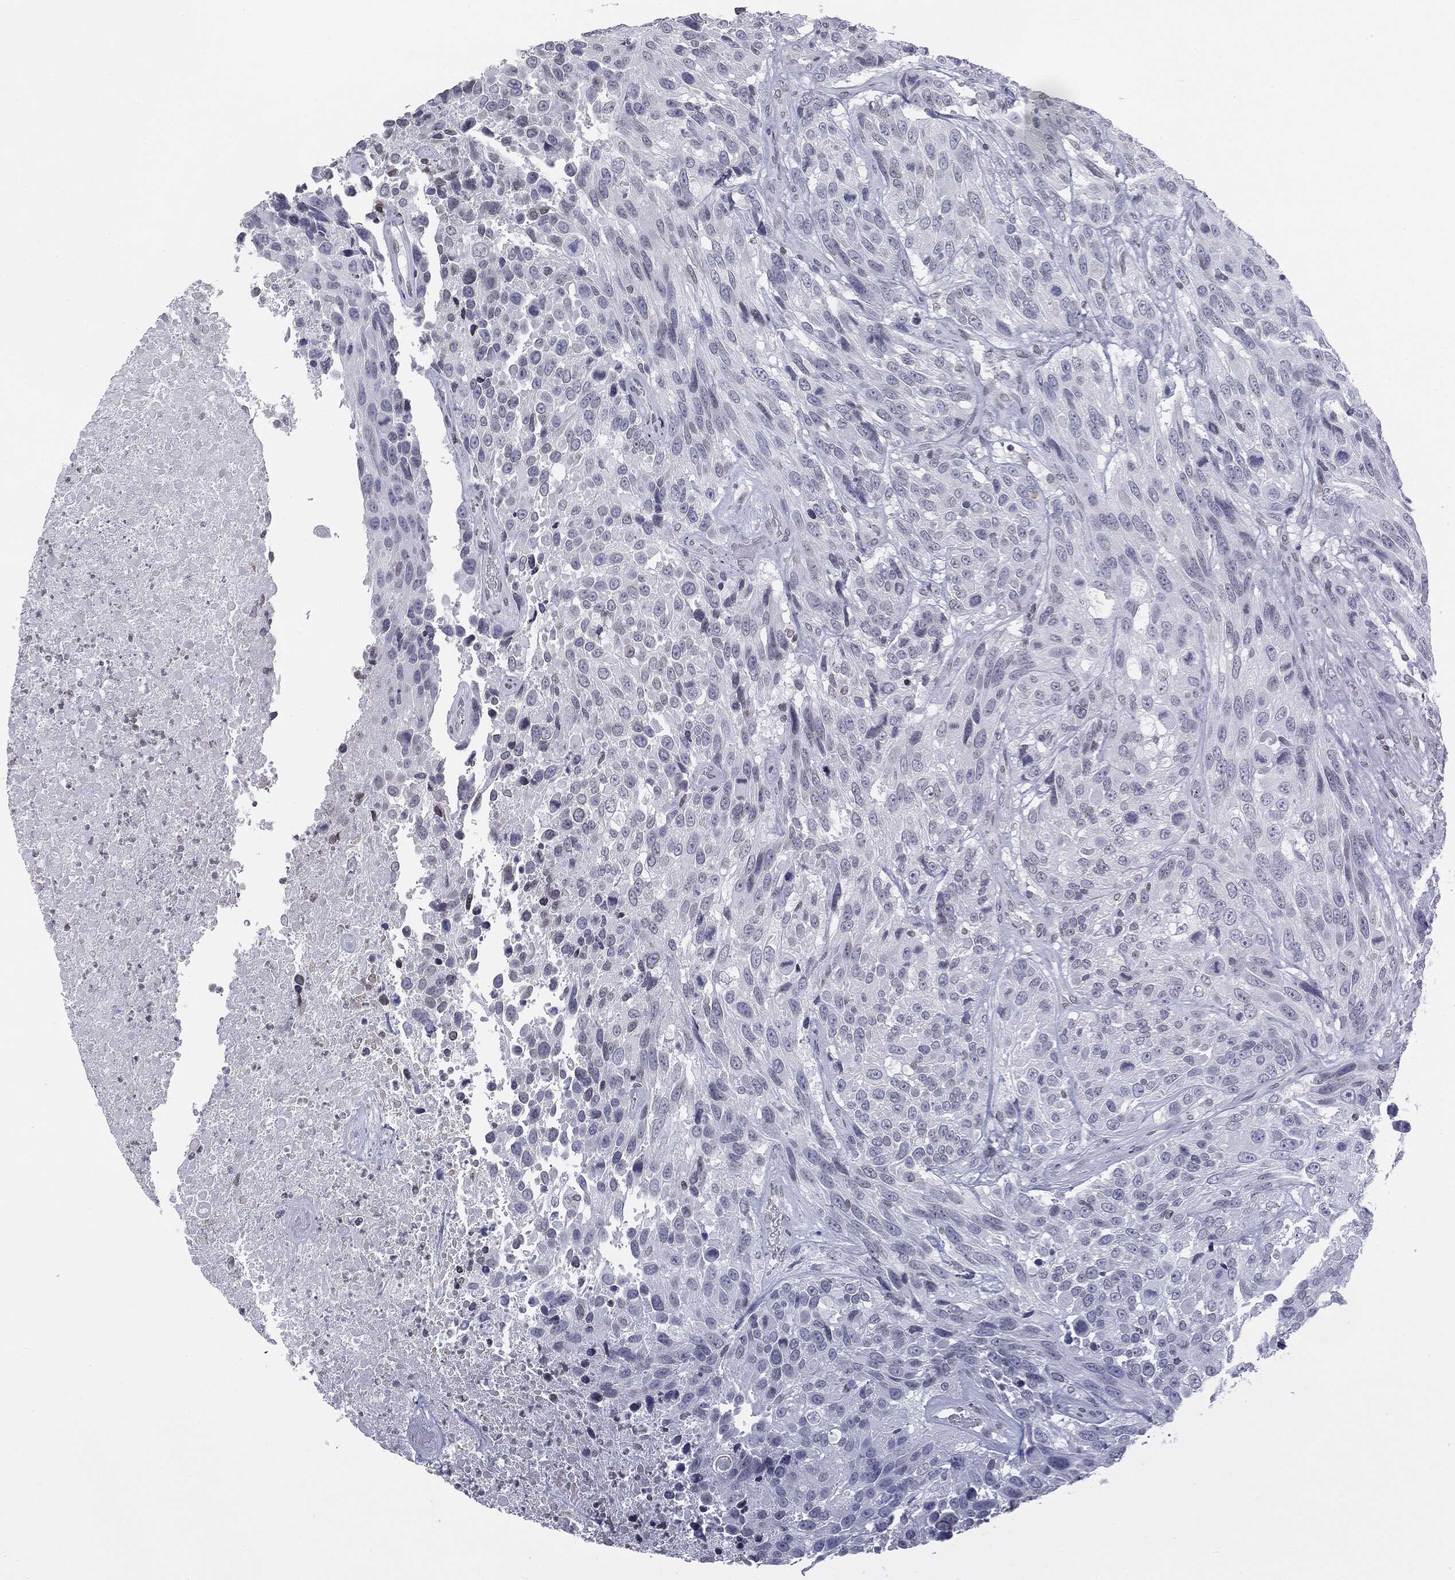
{"staining": {"intensity": "negative", "quantity": "none", "location": "none"}, "tissue": "urothelial cancer", "cell_type": "Tumor cells", "image_type": "cancer", "snomed": [{"axis": "morphology", "description": "Urothelial carcinoma, High grade"}, {"axis": "topography", "description": "Urinary bladder"}], "caption": "DAB immunohistochemical staining of urothelial cancer demonstrates no significant expression in tumor cells.", "gene": "ALDOB", "patient": {"sex": "female", "age": 70}}